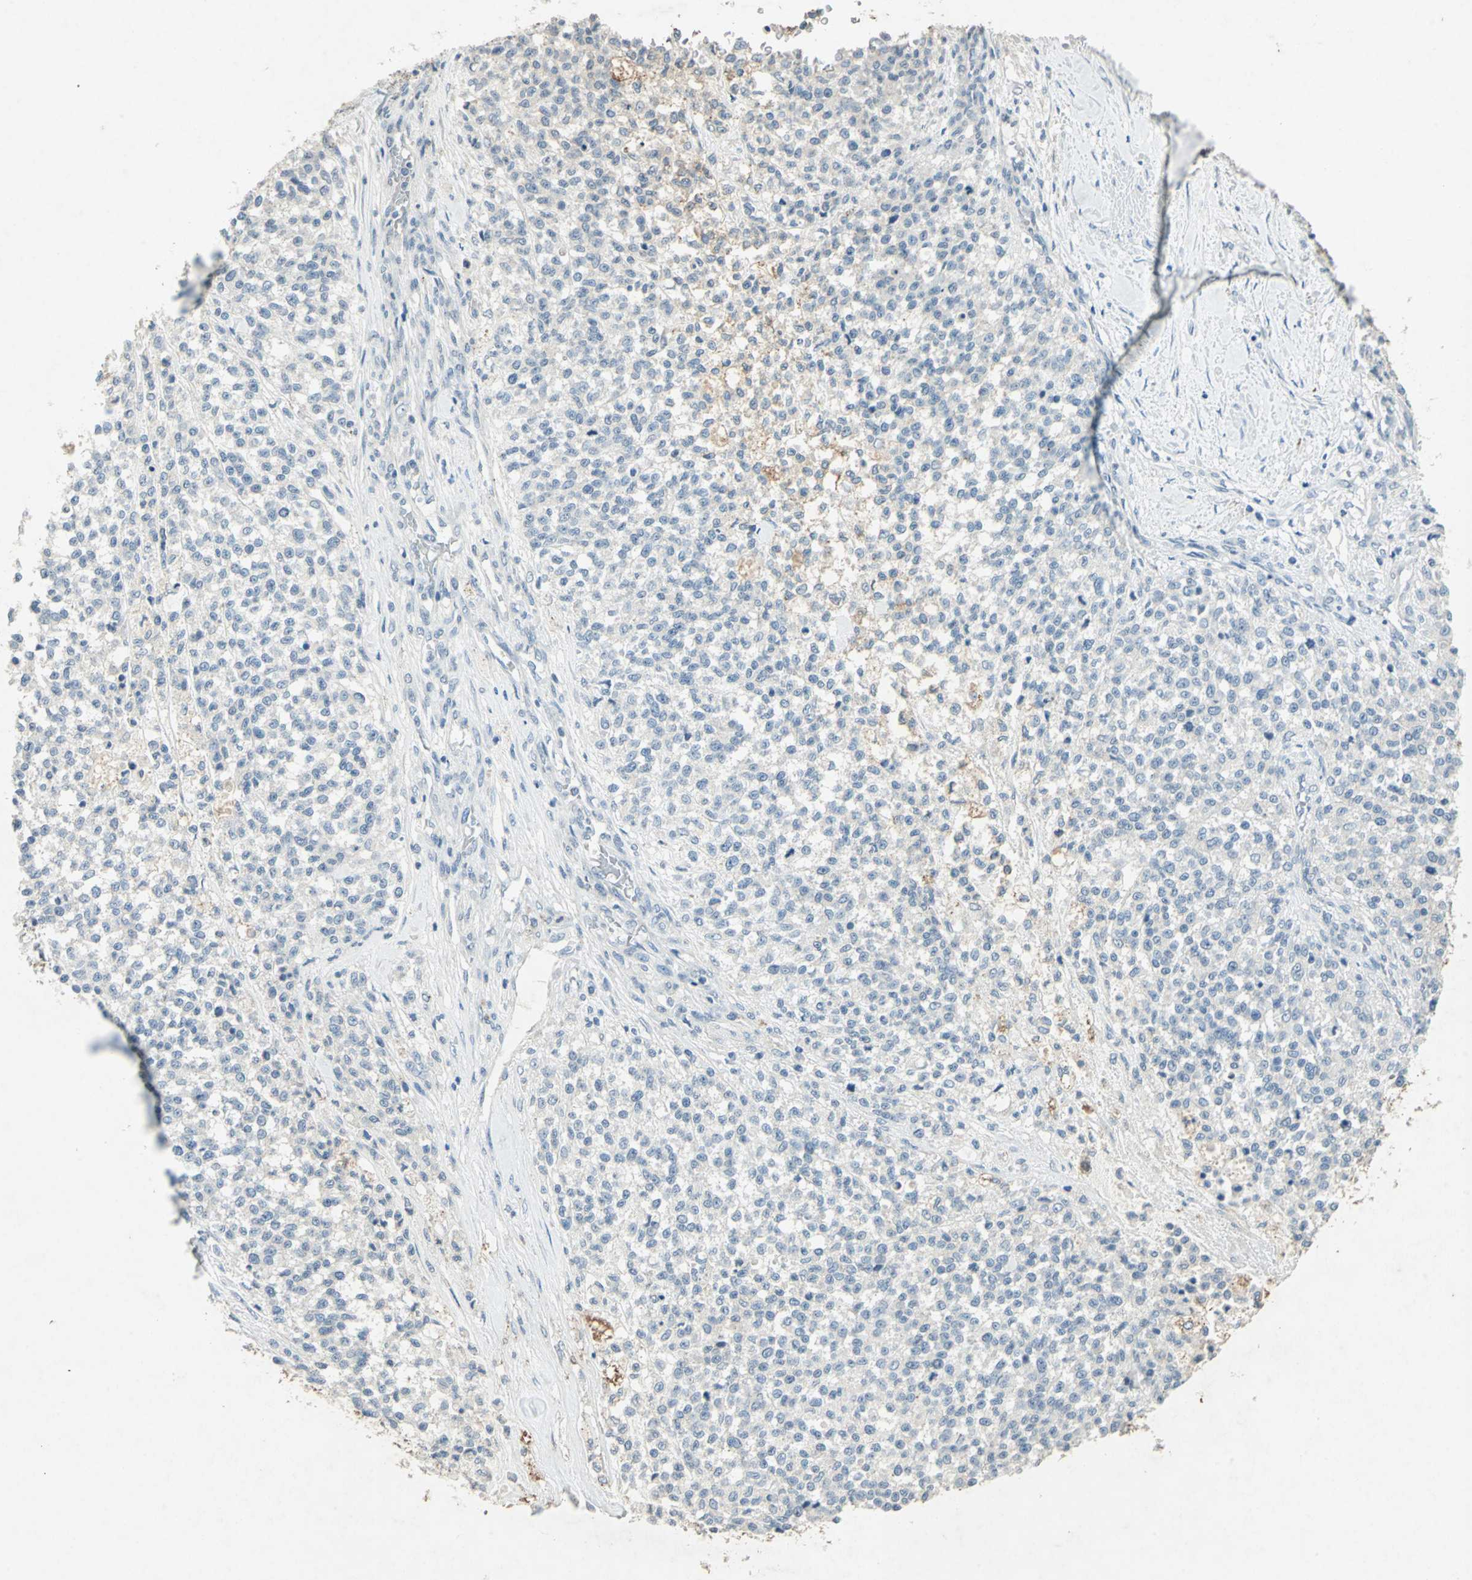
{"staining": {"intensity": "negative", "quantity": "none", "location": "none"}, "tissue": "testis cancer", "cell_type": "Tumor cells", "image_type": "cancer", "snomed": [{"axis": "morphology", "description": "Seminoma, NOS"}, {"axis": "topography", "description": "Testis"}], "caption": "Tumor cells show no significant protein expression in testis cancer (seminoma). (DAB (3,3'-diaminobenzidine) IHC visualized using brightfield microscopy, high magnification).", "gene": "CAMK2B", "patient": {"sex": "male", "age": 59}}